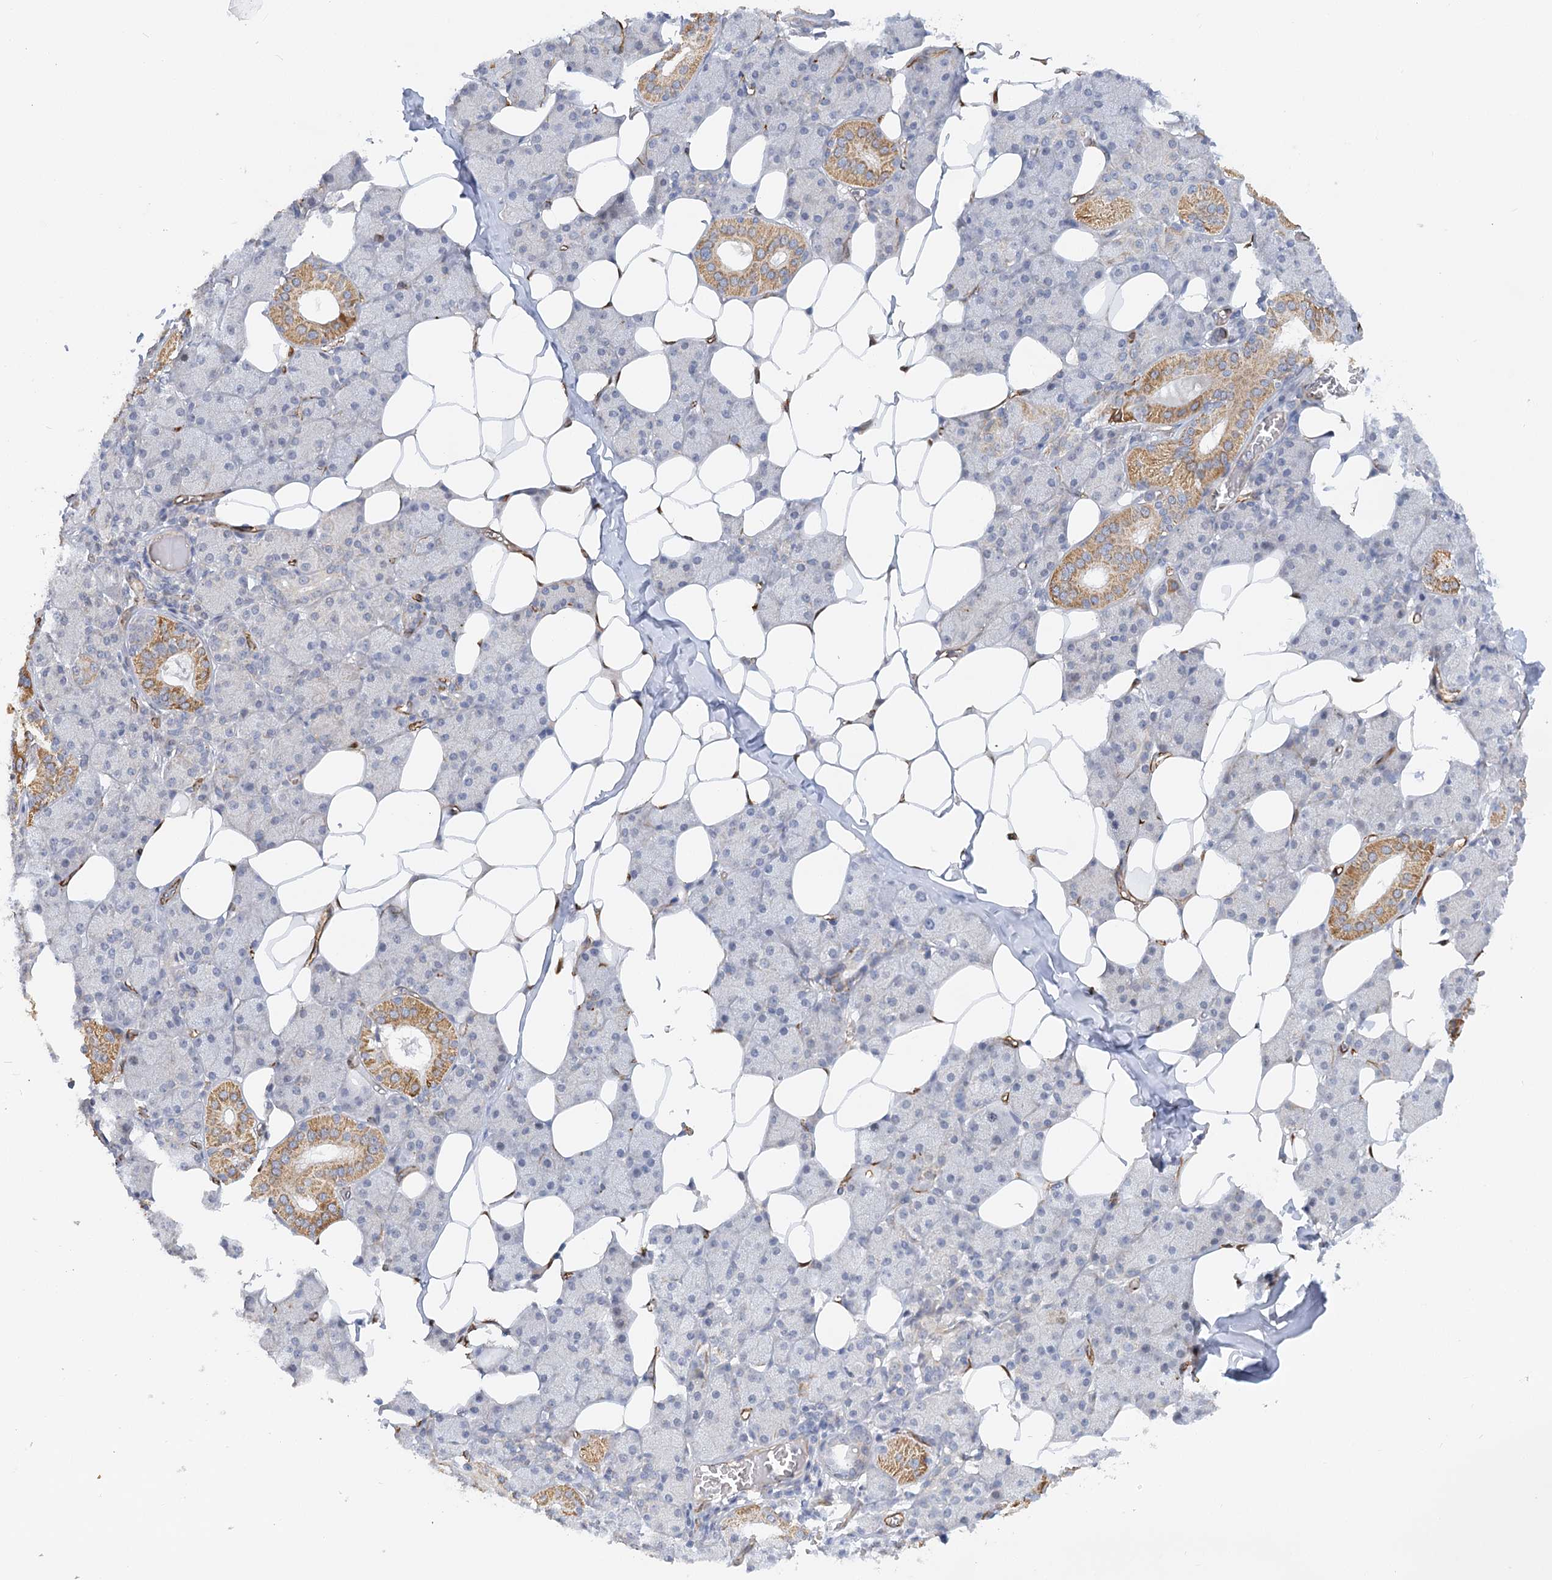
{"staining": {"intensity": "moderate", "quantity": "<25%", "location": "cytoplasmic/membranous"}, "tissue": "salivary gland", "cell_type": "Glandular cells", "image_type": "normal", "snomed": [{"axis": "morphology", "description": "Normal tissue, NOS"}, {"axis": "topography", "description": "Salivary gland"}], "caption": "High-power microscopy captured an immunohistochemistry photomicrograph of normal salivary gland, revealing moderate cytoplasmic/membranous expression in approximately <25% of glandular cells. (DAB = brown stain, brightfield microscopy at high magnification).", "gene": "NELL2", "patient": {"sex": "female", "age": 33}}